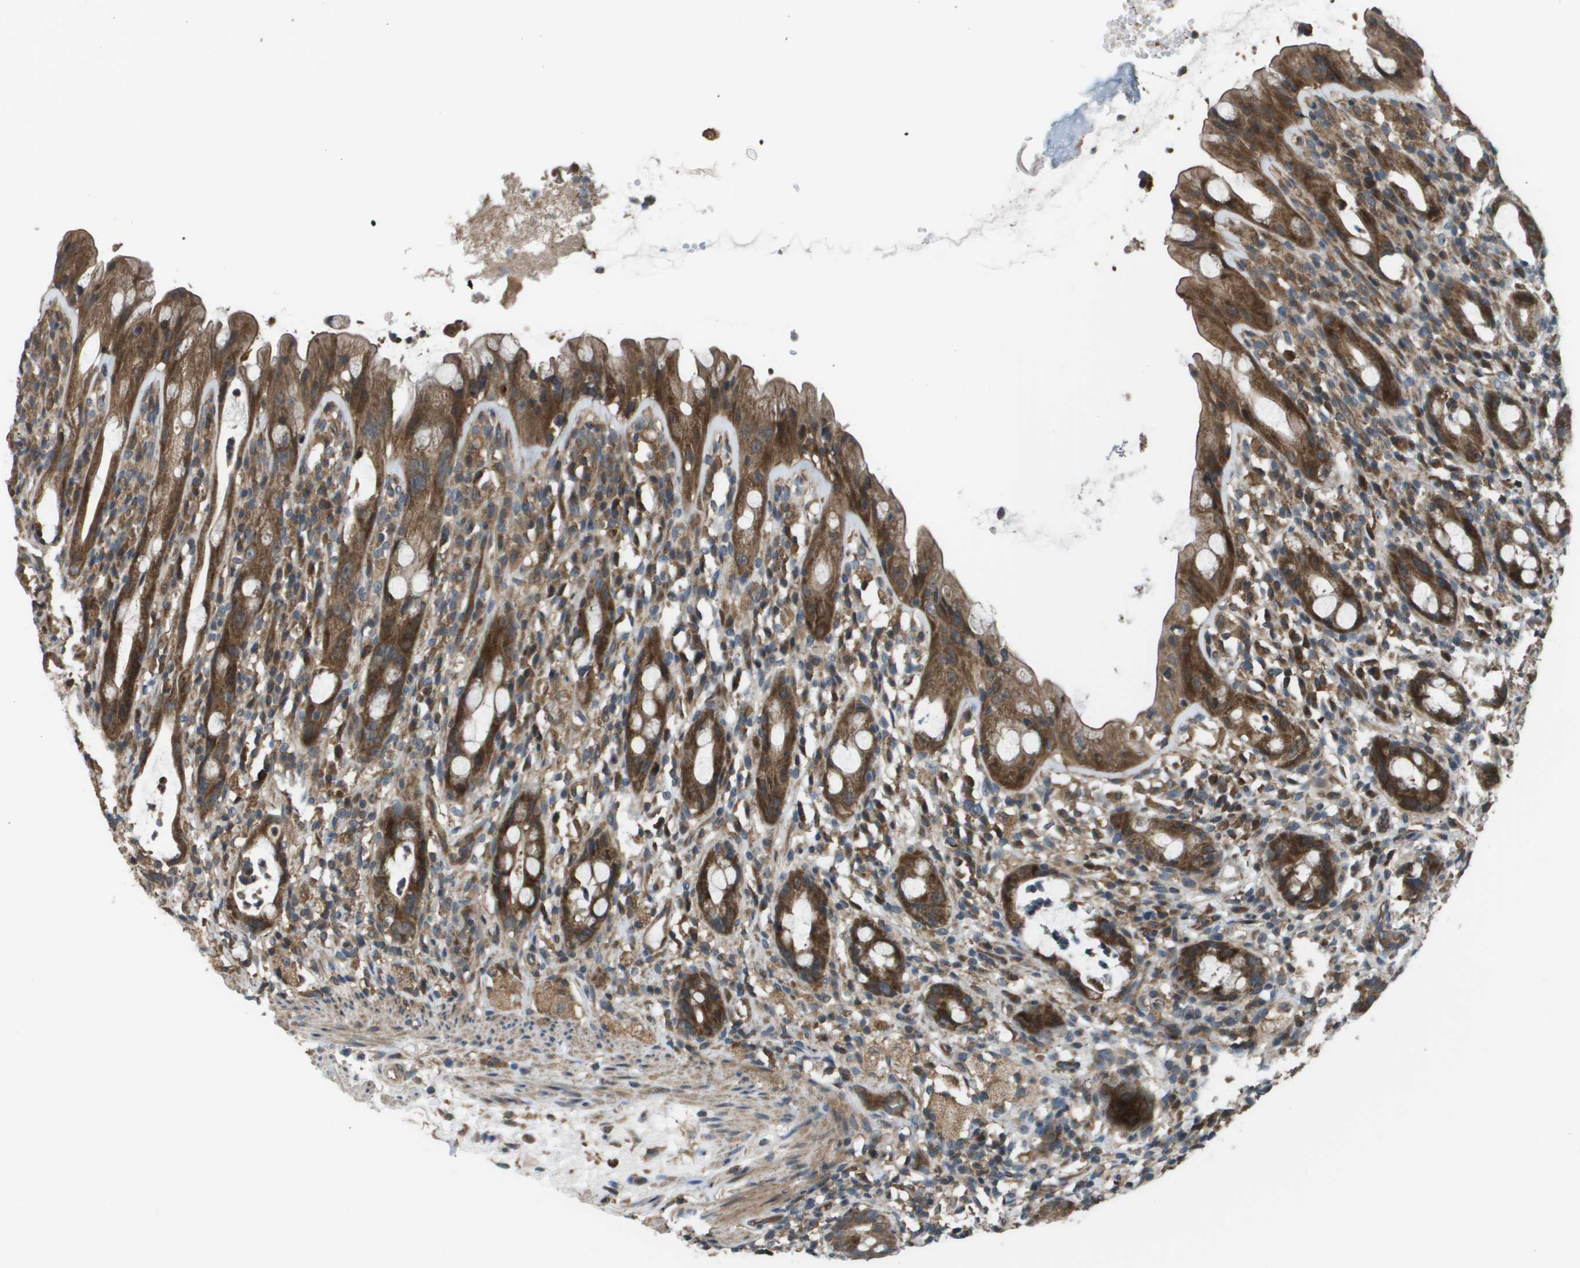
{"staining": {"intensity": "strong", "quantity": ">75%", "location": "cytoplasmic/membranous"}, "tissue": "rectum", "cell_type": "Glandular cells", "image_type": "normal", "snomed": [{"axis": "morphology", "description": "Normal tissue, NOS"}, {"axis": "topography", "description": "Rectum"}], "caption": "About >75% of glandular cells in normal human rectum reveal strong cytoplasmic/membranous protein expression as visualized by brown immunohistochemical staining.", "gene": "PLPBP", "patient": {"sex": "male", "age": 44}}